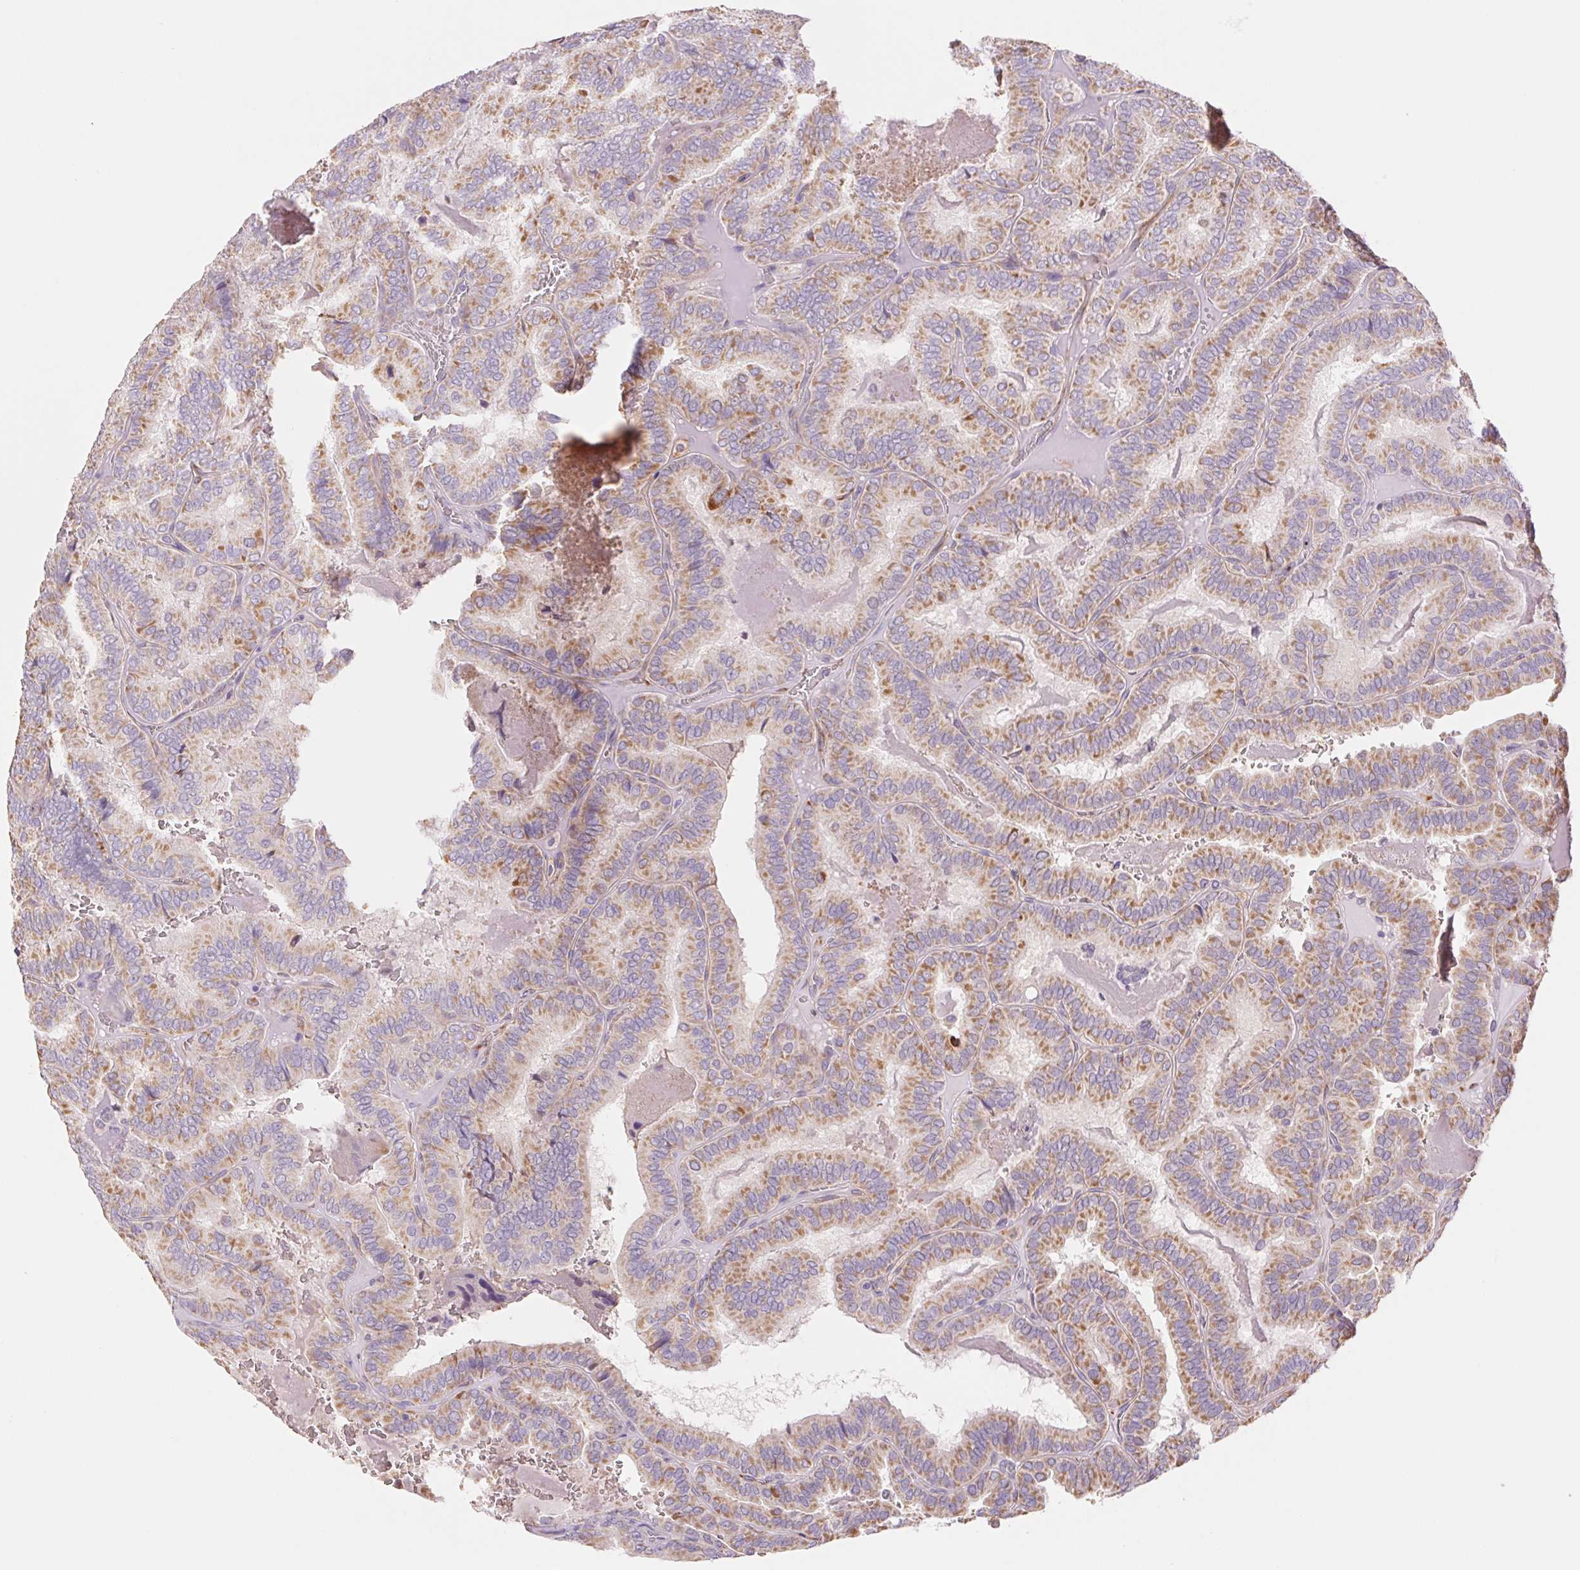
{"staining": {"intensity": "moderate", "quantity": ">75%", "location": "cytoplasmic/membranous"}, "tissue": "thyroid cancer", "cell_type": "Tumor cells", "image_type": "cancer", "snomed": [{"axis": "morphology", "description": "Papillary adenocarcinoma, NOS"}, {"axis": "topography", "description": "Thyroid gland"}], "caption": "Immunohistochemical staining of human thyroid cancer demonstrates medium levels of moderate cytoplasmic/membranous staining in about >75% of tumor cells.", "gene": "IGFL3", "patient": {"sex": "female", "age": 75}}